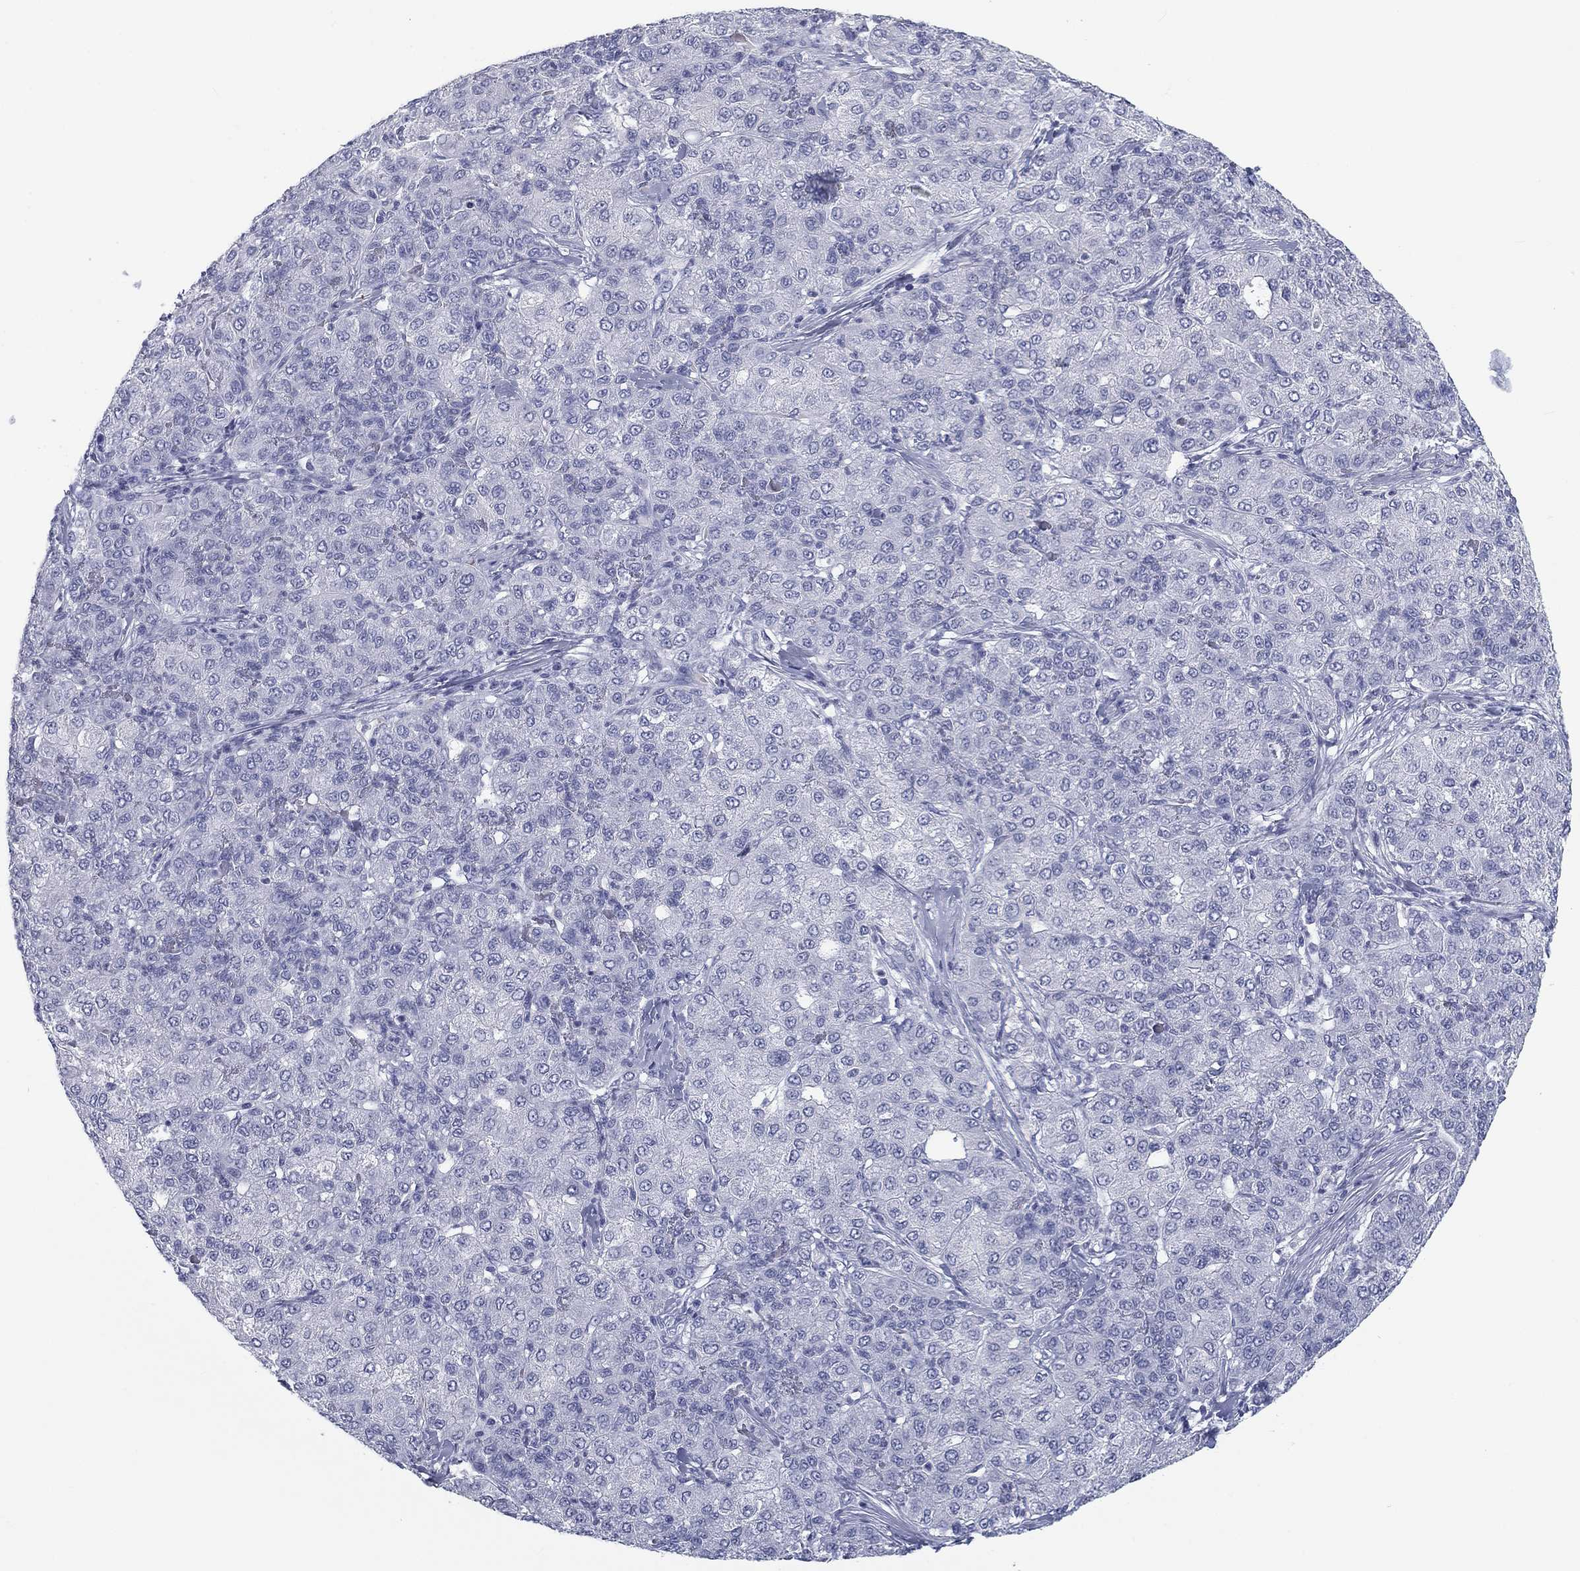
{"staining": {"intensity": "negative", "quantity": "none", "location": "none"}, "tissue": "liver cancer", "cell_type": "Tumor cells", "image_type": "cancer", "snomed": [{"axis": "morphology", "description": "Carcinoma, Hepatocellular, NOS"}, {"axis": "topography", "description": "Liver"}], "caption": "This is a histopathology image of immunohistochemistry (IHC) staining of hepatocellular carcinoma (liver), which shows no expression in tumor cells.", "gene": "CALB1", "patient": {"sex": "male", "age": 65}}